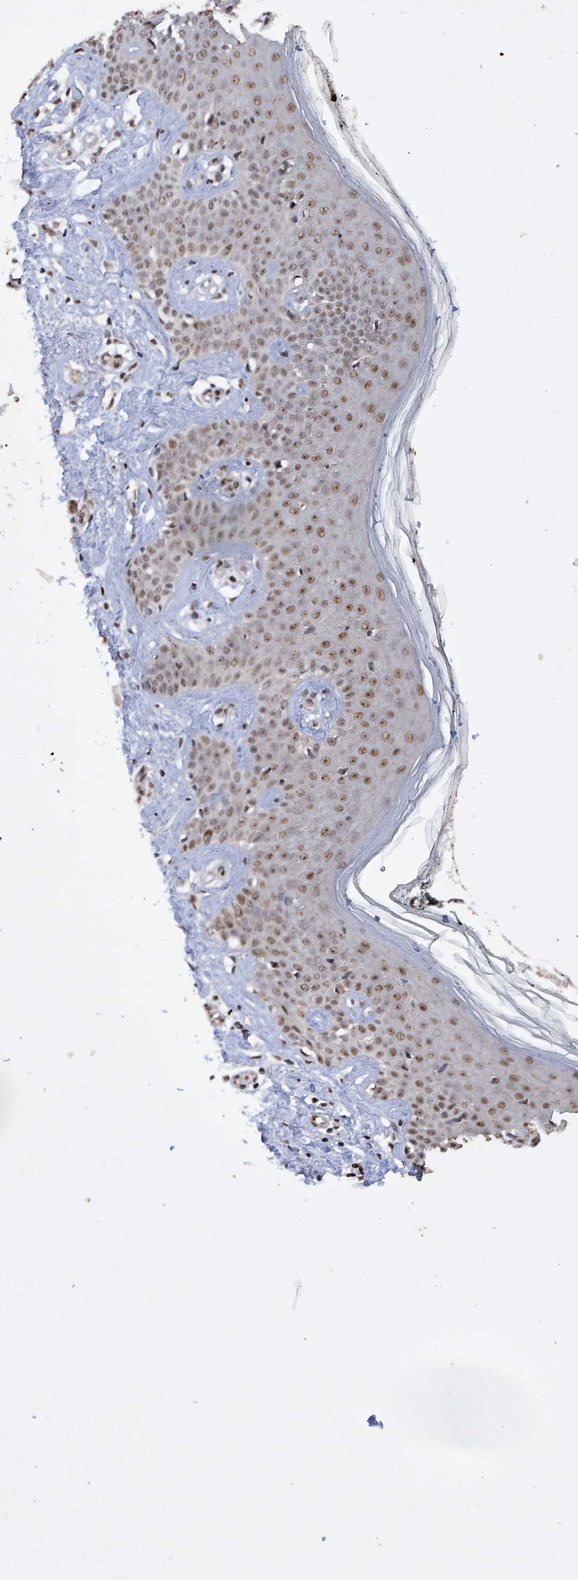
{"staining": {"intensity": "moderate", "quantity": ">75%", "location": "nuclear"}, "tissue": "skin", "cell_type": "Fibroblasts", "image_type": "normal", "snomed": [{"axis": "morphology", "description": "Normal tissue, NOS"}, {"axis": "topography", "description": "Skin"}], "caption": "A photomicrograph of human skin stained for a protein shows moderate nuclear brown staining in fibroblasts.", "gene": "NFATC4", "patient": {"sex": "female", "age": 64}}